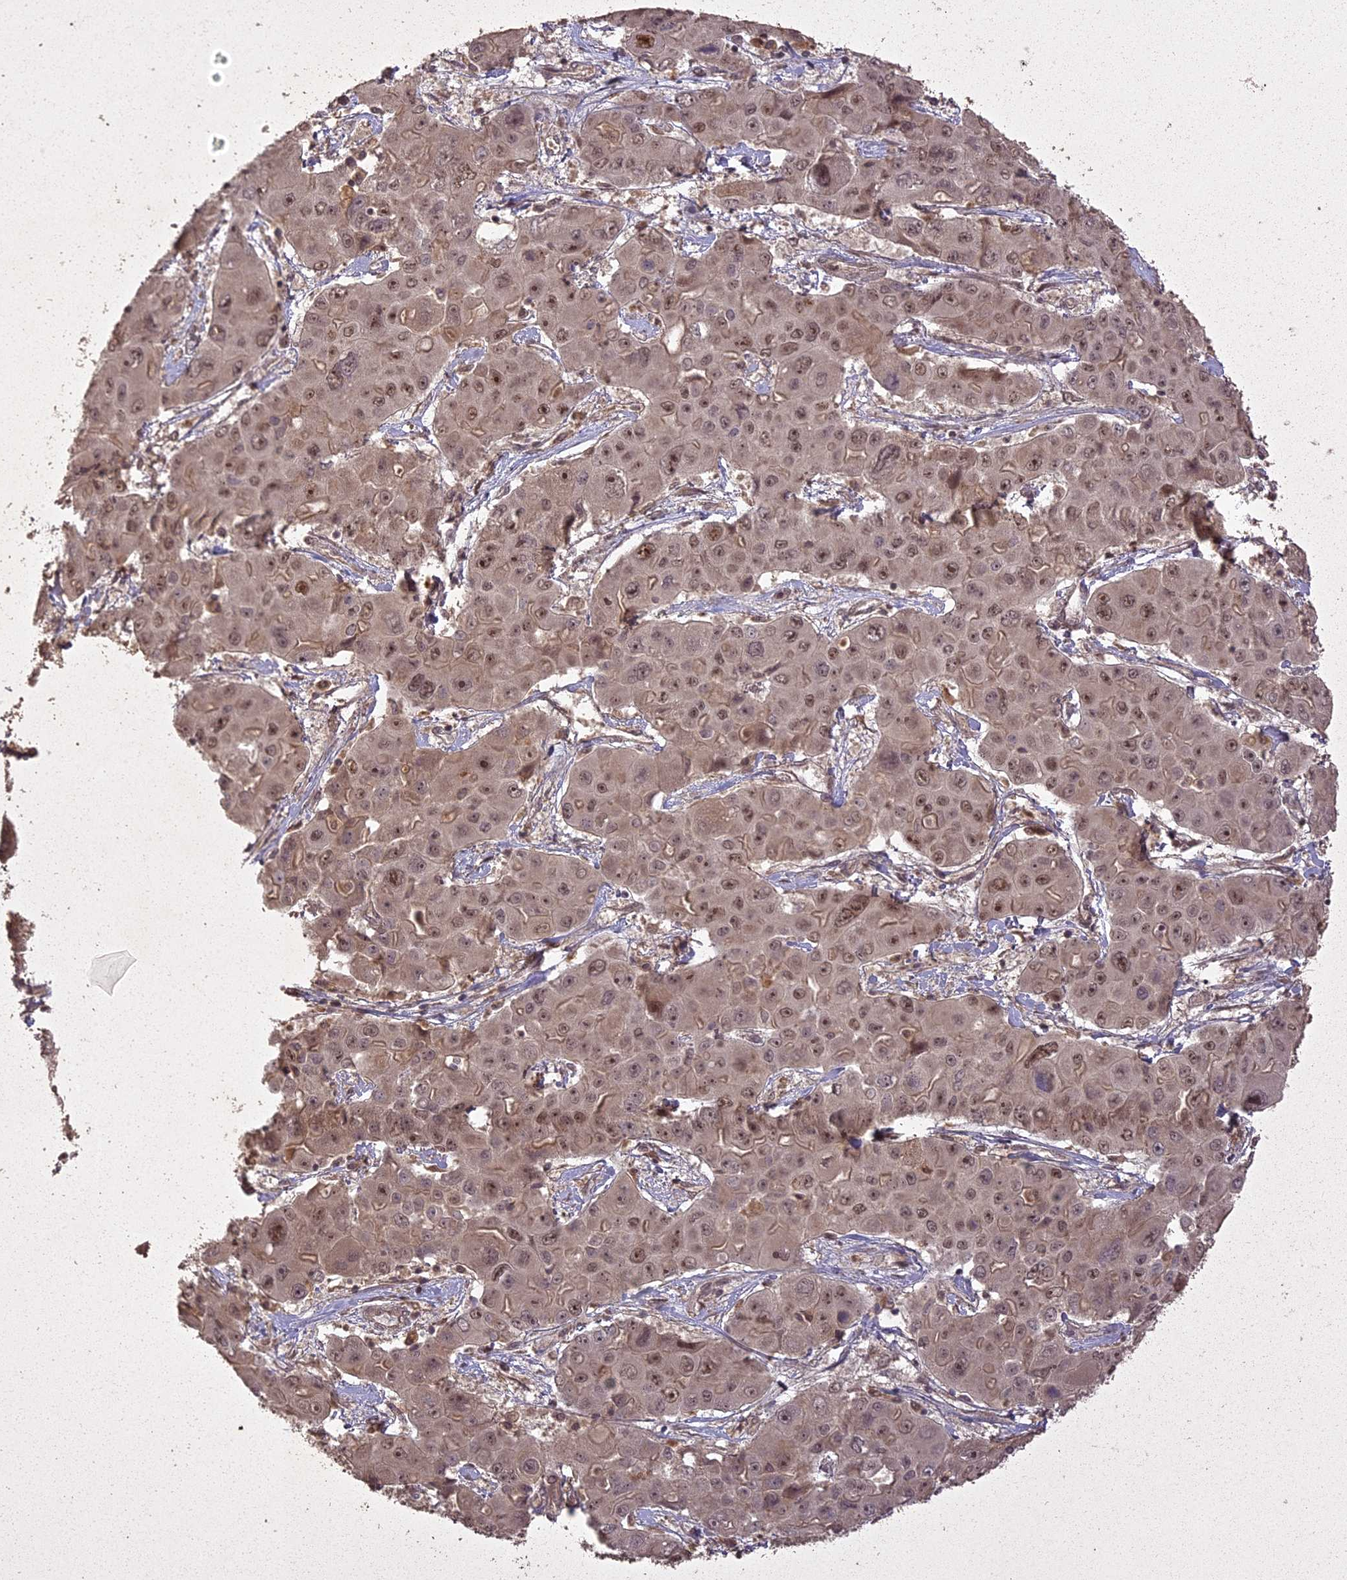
{"staining": {"intensity": "moderate", "quantity": ">75%", "location": "cytoplasmic/membranous,nuclear"}, "tissue": "liver cancer", "cell_type": "Tumor cells", "image_type": "cancer", "snomed": [{"axis": "morphology", "description": "Cholangiocarcinoma"}, {"axis": "topography", "description": "Liver"}], "caption": "Liver cancer tissue demonstrates moderate cytoplasmic/membranous and nuclear staining in about >75% of tumor cells, visualized by immunohistochemistry. Ihc stains the protein in brown and the nuclei are stained blue.", "gene": "LIN37", "patient": {"sex": "male", "age": 67}}